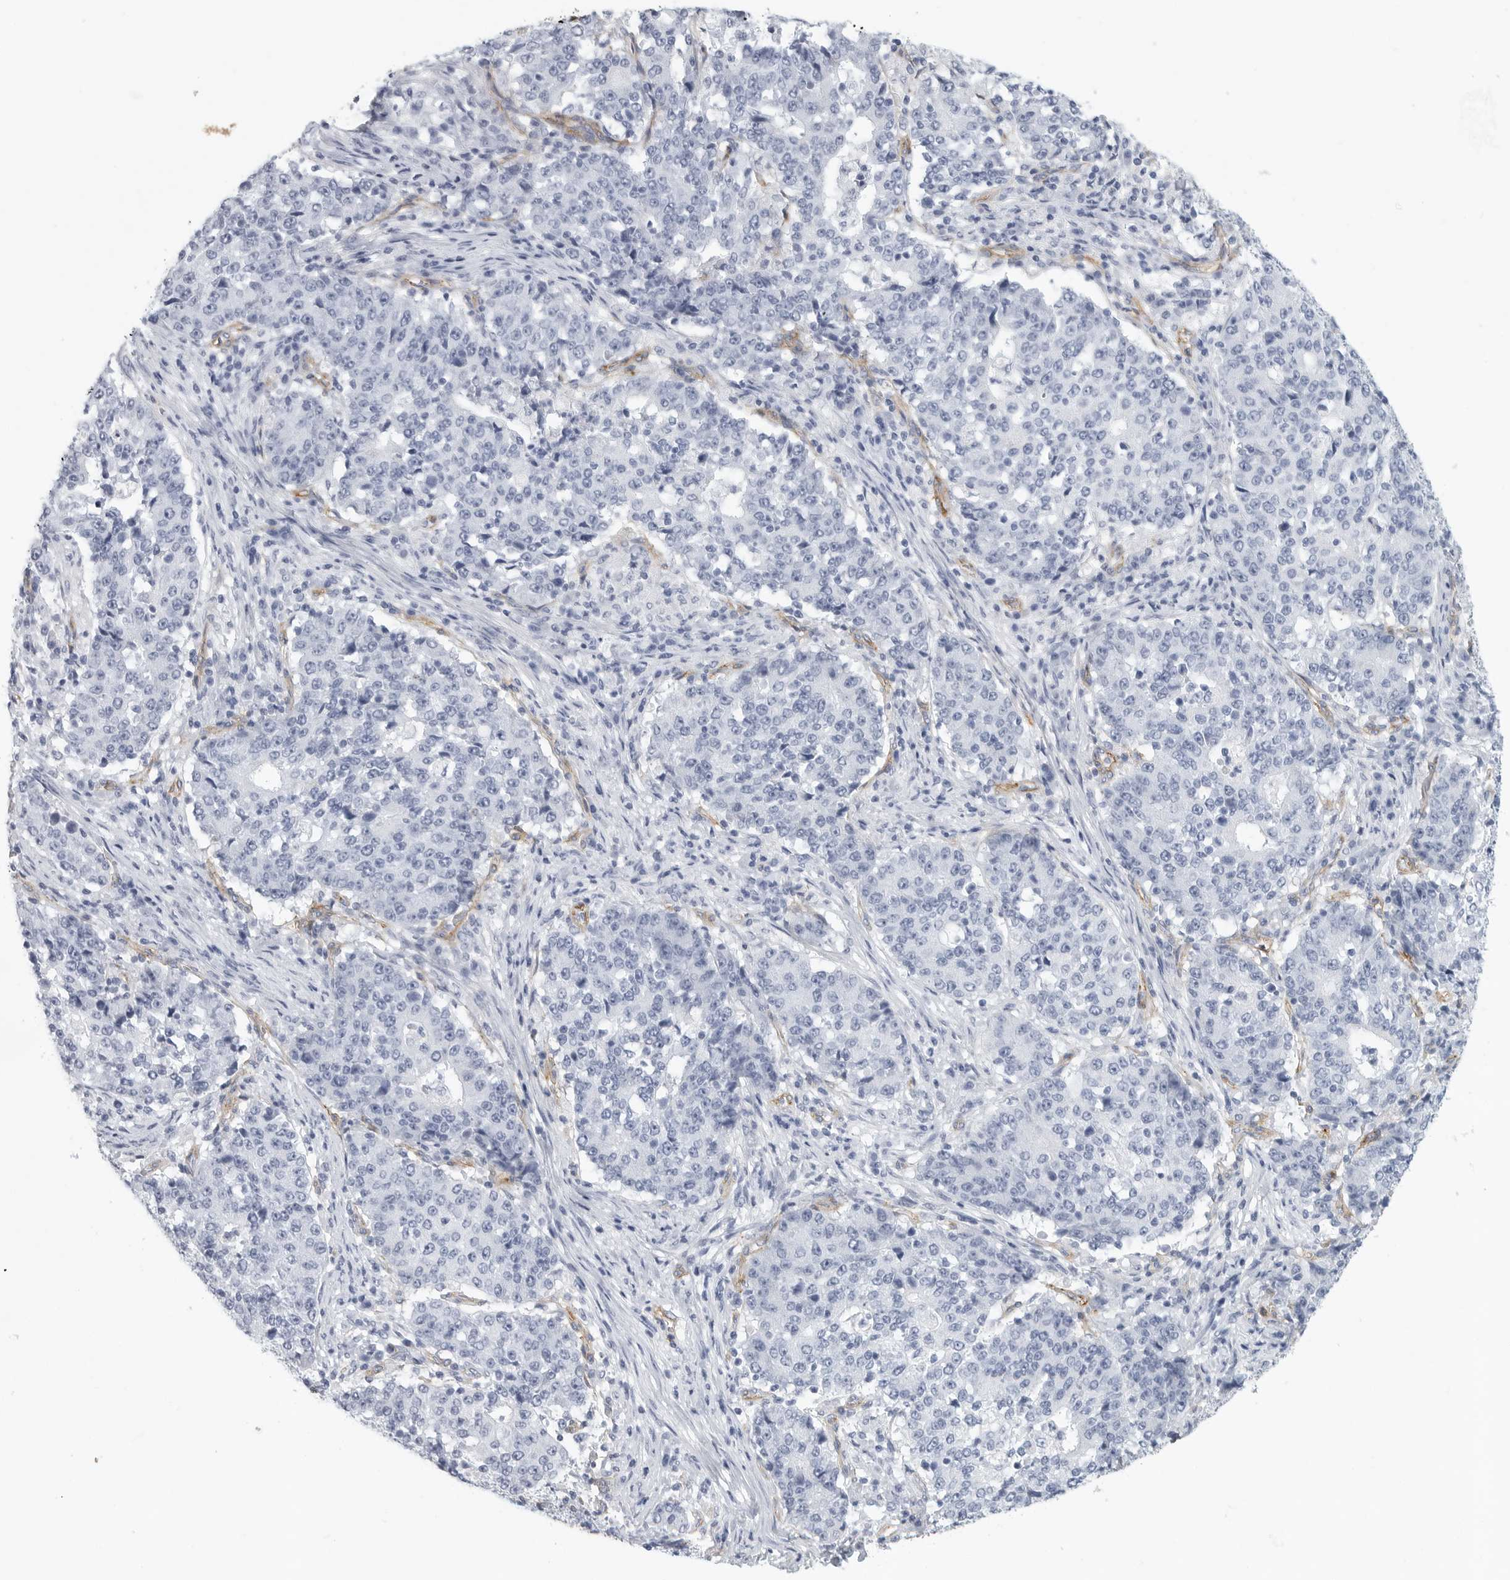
{"staining": {"intensity": "negative", "quantity": "none", "location": "none"}, "tissue": "stomach cancer", "cell_type": "Tumor cells", "image_type": "cancer", "snomed": [{"axis": "morphology", "description": "Adenocarcinoma, NOS"}, {"axis": "topography", "description": "Stomach"}], "caption": "DAB immunohistochemical staining of human stomach cancer (adenocarcinoma) displays no significant expression in tumor cells.", "gene": "TNR", "patient": {"sex": "male", "age": 59}}